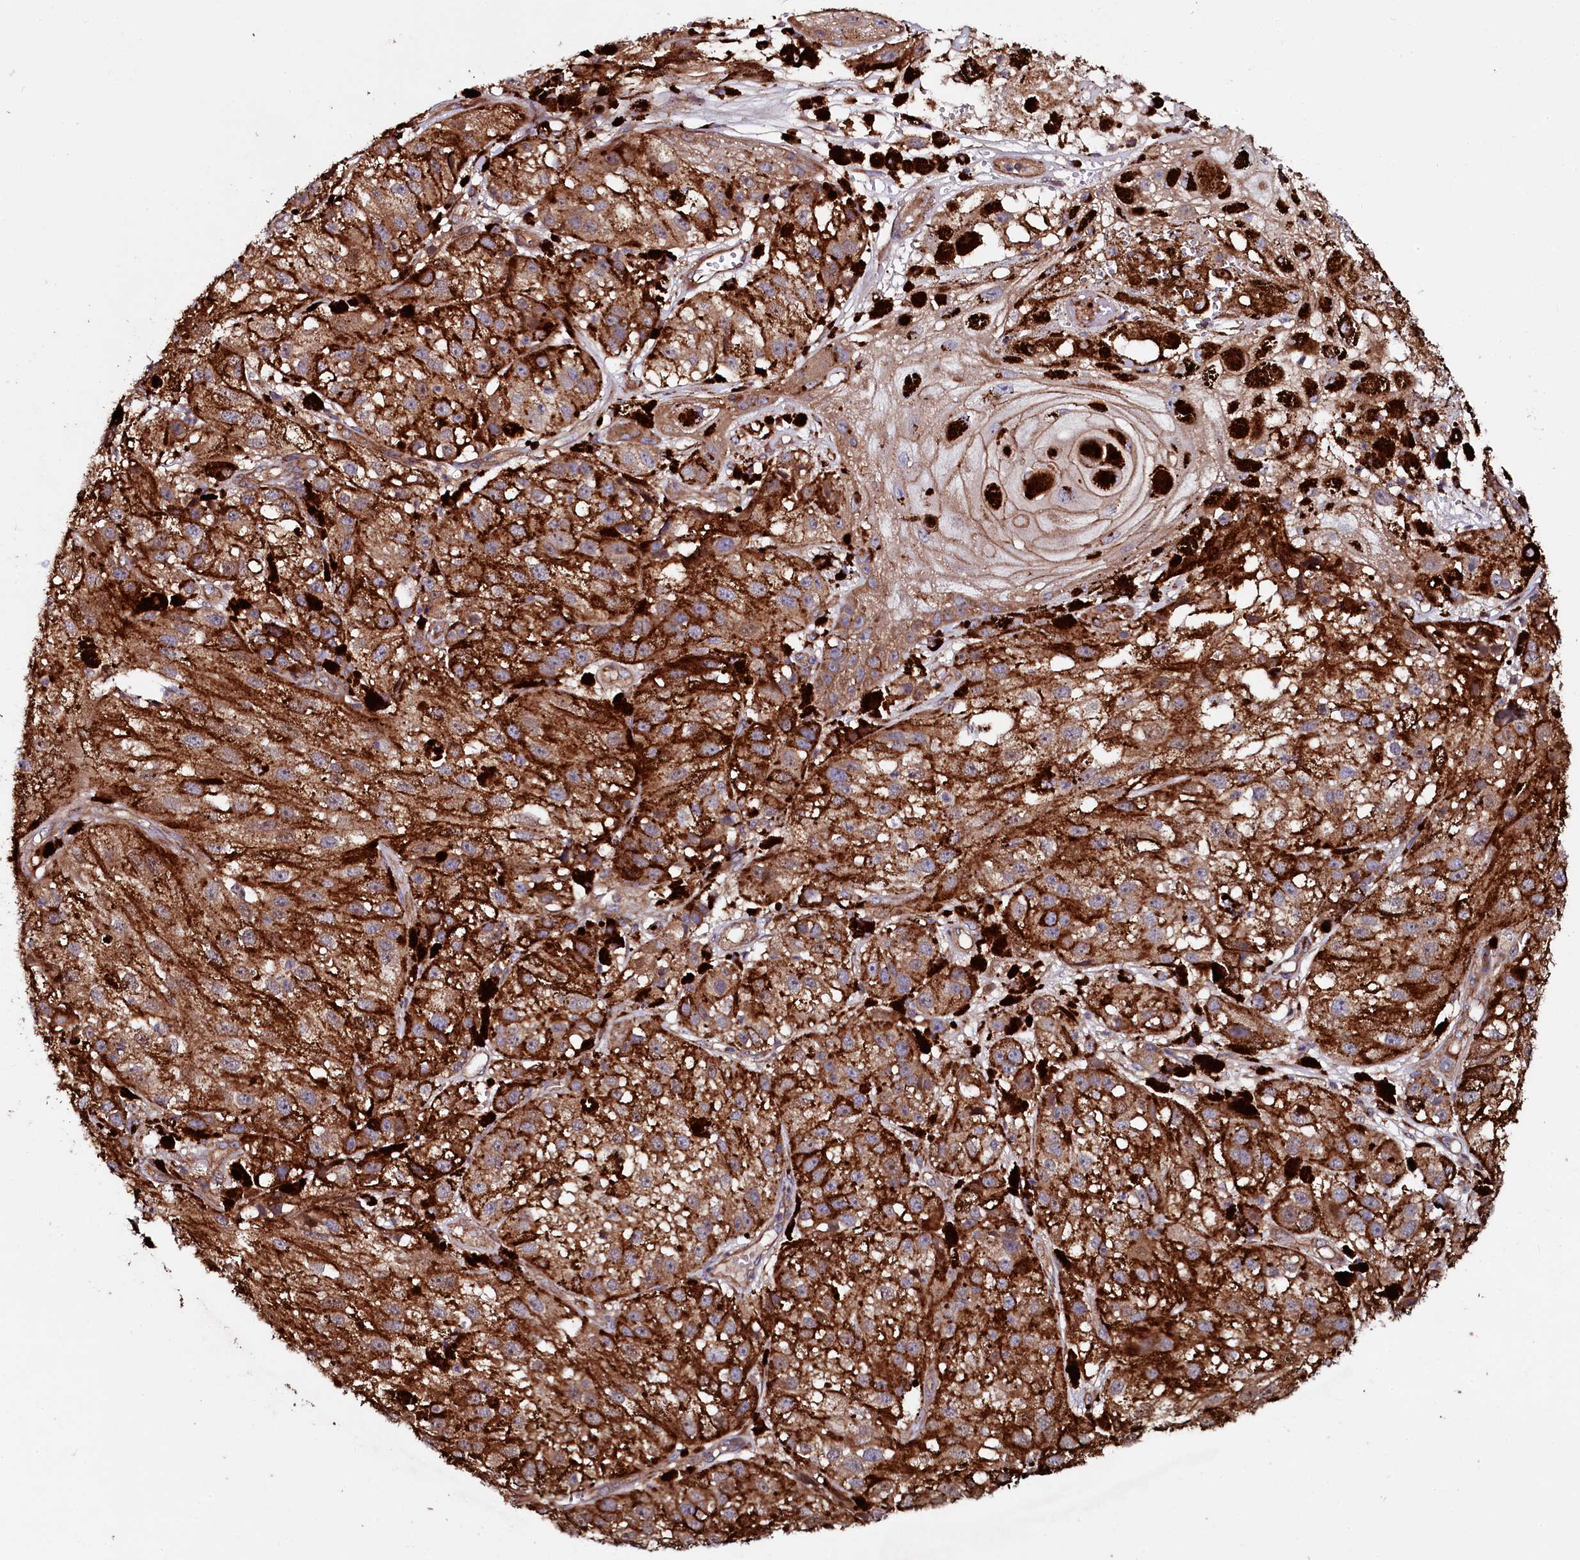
{"staining": {"intensity": "strong", "quantity": ">75%", "location": "cytoplasmic/membranous"}, "tissue": "melanoma", "cell_type": "Tumor cells", "image_type": "cancer", "snomed": [{"axis": "morphology", "description": "Malignant melanoma, NOS"}, {"axis": "topography", "description": "Skin"}], "caption": "Malignant melanoma stained with immunohistochemistry (IHC) shows strong cytoplasmic/membranous staining in approximately >75% of tumor cells.", "gene": "USPL1", "patient": {"sex": "male", "age": 88}}